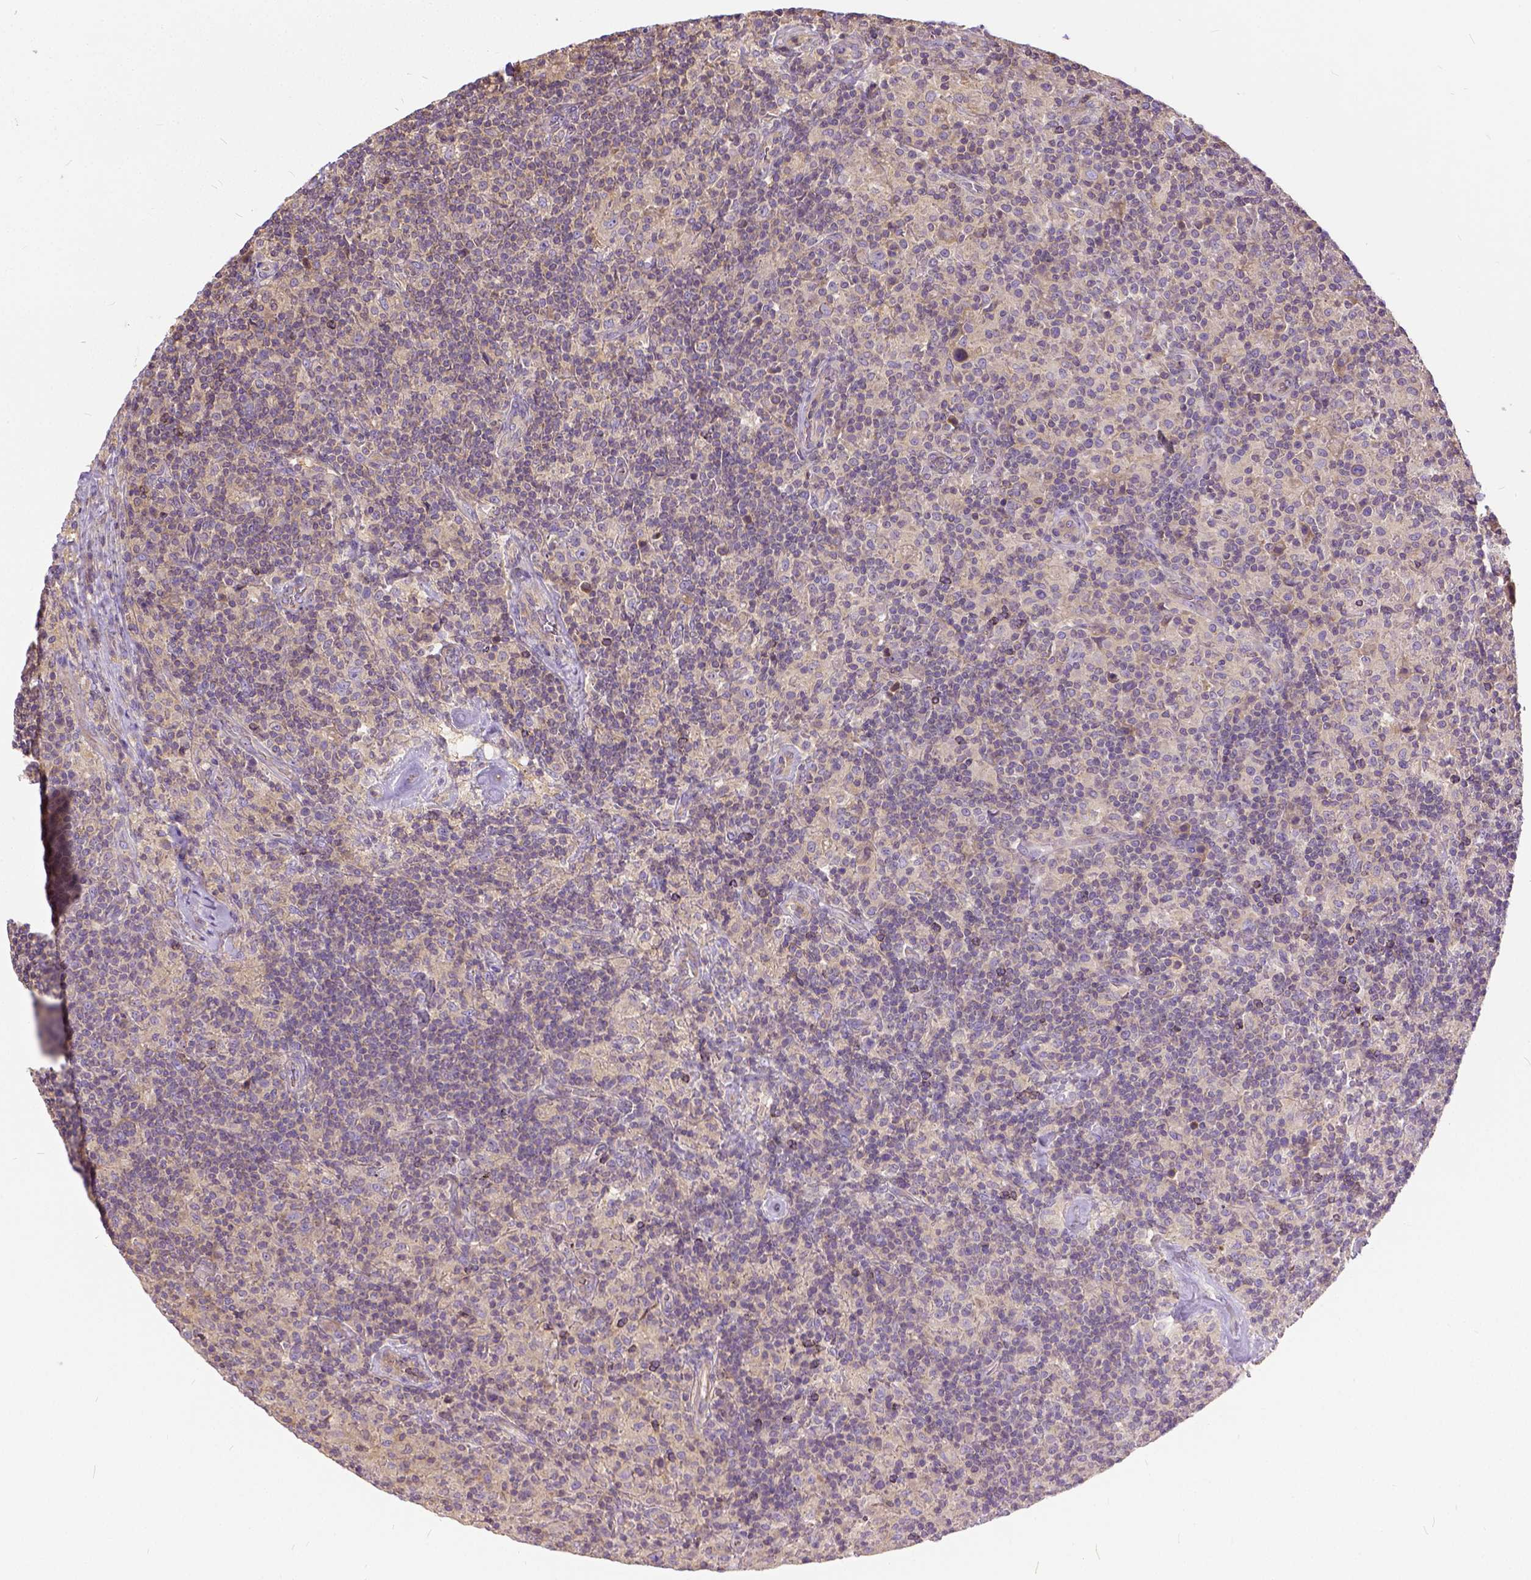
{"staining": {"intensity": "negative", "quantity": "none", "location": "none"}, "tissue": "lymphoma", "cell_type": "Tumor cells", "image_type": "cancer", "snomed": [{"axis": "morphology", "description": "Hodgkin's disease, NOS"}, {"axis": "topography", "description": "Lymph node"}], "caption": "IHC of lymphoma displays no positivity in tumor cells.", "gene": "CADM4", "patient": {"sex": "male", "age": 70}}